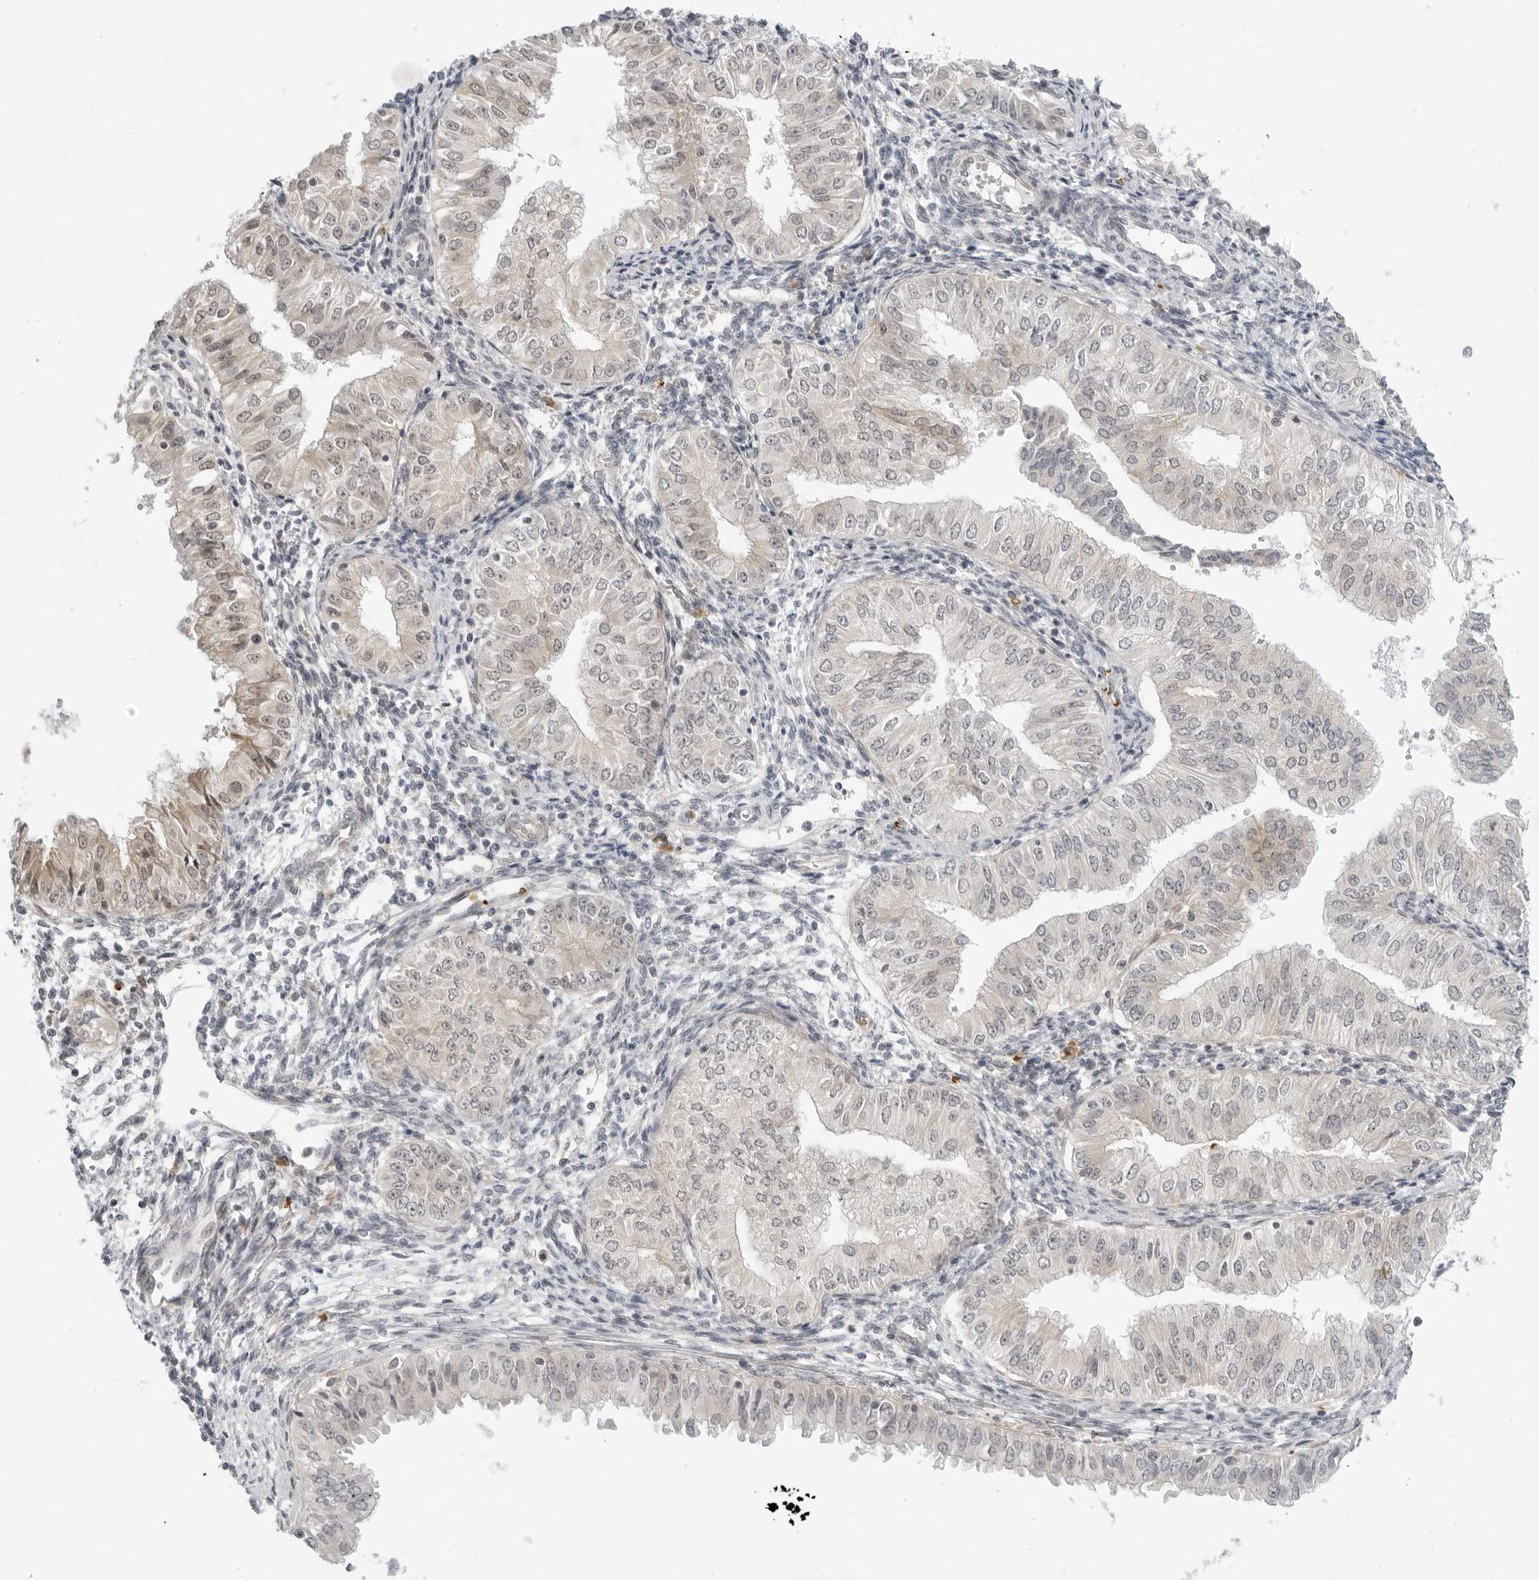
{"staining": {"intensity": "weak", "quantity": "<25%", "location": "nuclear"}, "tissue": "endometrial cancer", "cell_type": "Tumor cells", "image_type": "cancer", "snomed": [{"axis": "morphology", "description": "Normal tissue, NOS"}, {"axis": "morphology", "description": "Adenocarcinoma, NOS"}, {"axis": "topography", "description": "Endometrium"}], "caption": "Immunohistochemistry (IHC) of human adenocarcinoma (endometrial) displays no staining in tumor cells.", "gene": "SUGCT", "patient": {"sex": "female", "age": 53}}